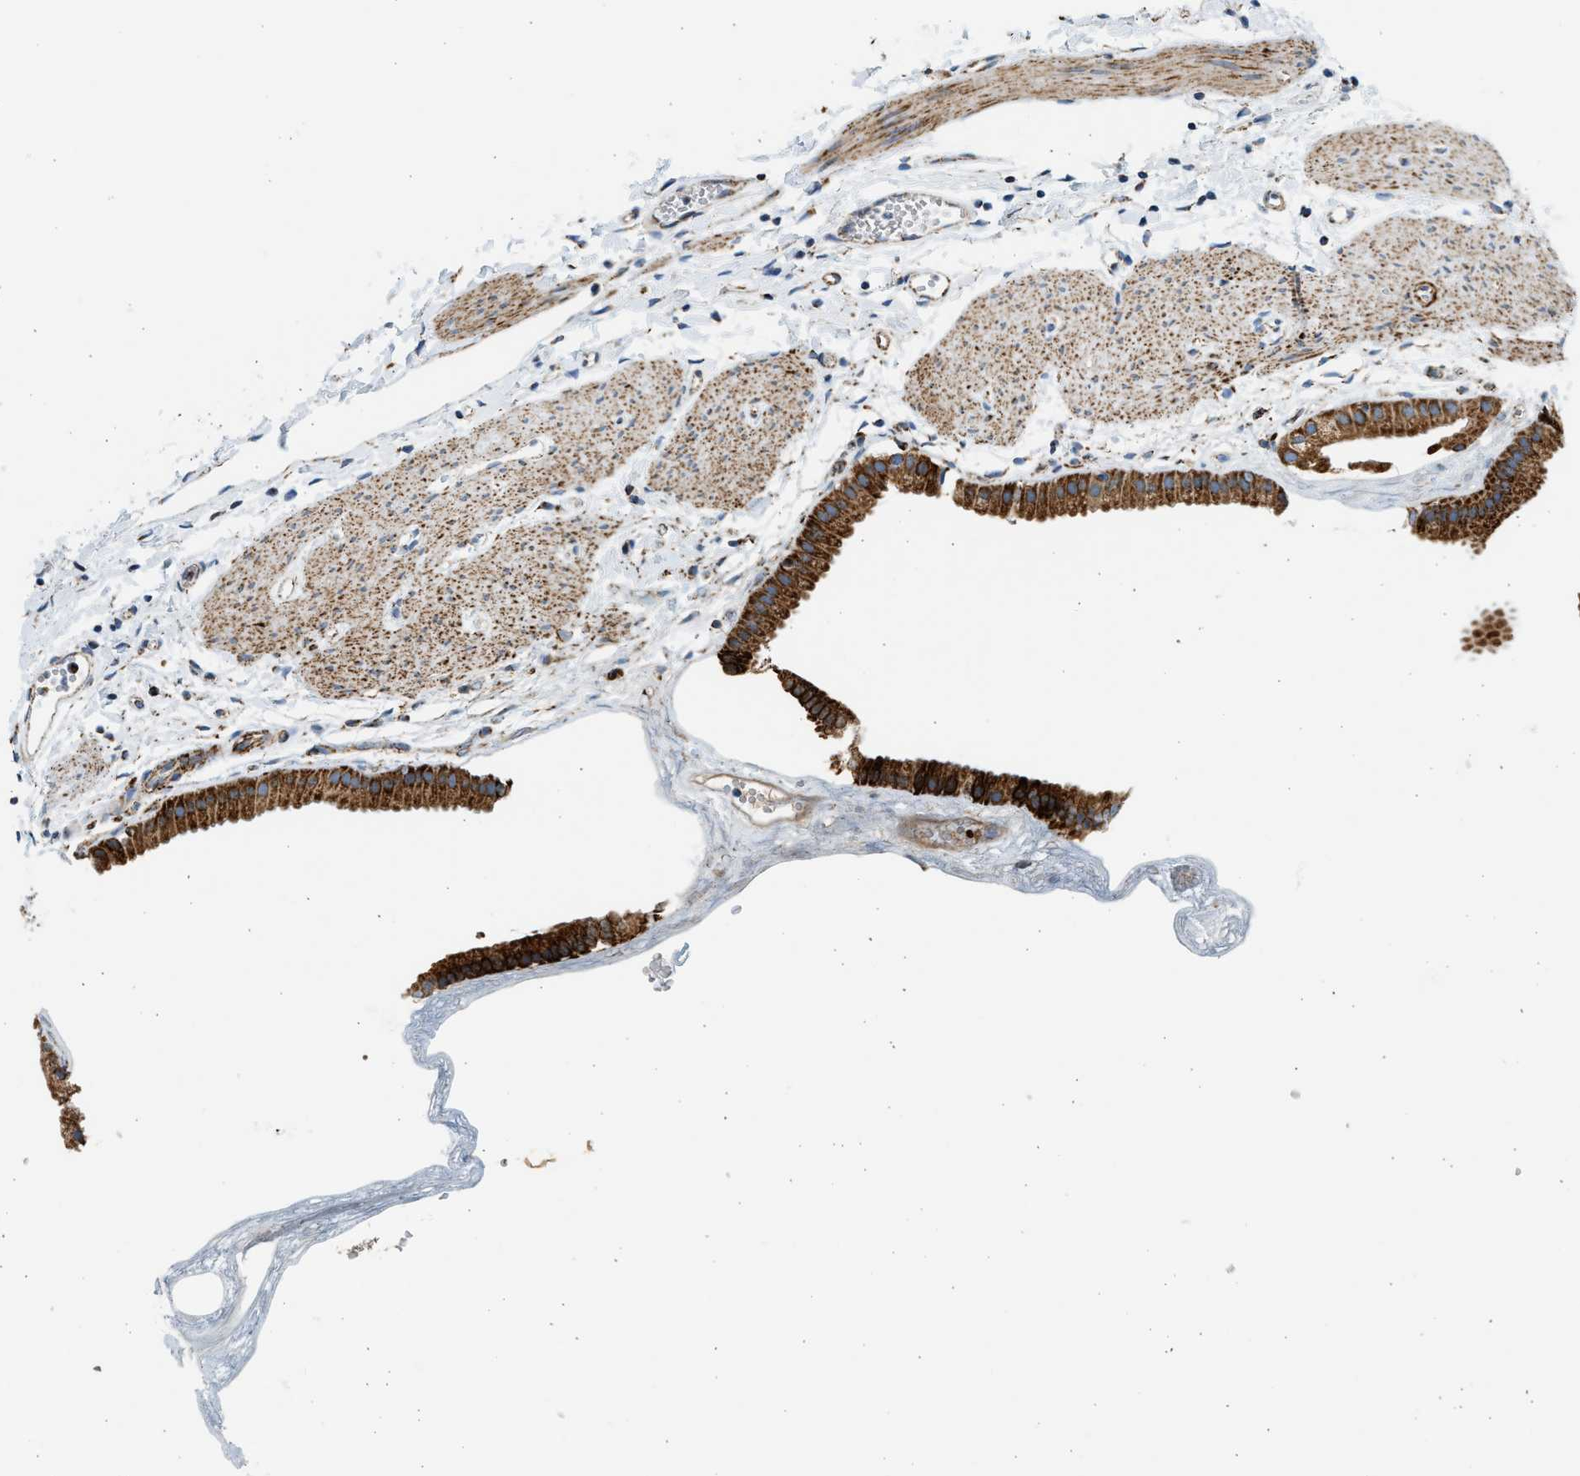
{"staining": {"intensity": "strong", "quantity": ">75%", "location": "cytoplasmic/membranous"}, "tissue": "gallbladder", "cell_type": "Glandular cells", "image_type": "normal", "snomed": [{"axis": "morphology", "description": "Normal tissue, NOS"}, {"axis": "topography", "description": "Gallbladder"}], "caption": "A histopathology image showing strong cytoplasmic/membranous staining in approximately >75% of glandular cells in unremarkable gallbladder, as visualized by brown immunohistochemical staining.", "gene": "KCNMB3", "patient": {"sex": "female", "age": 64}}